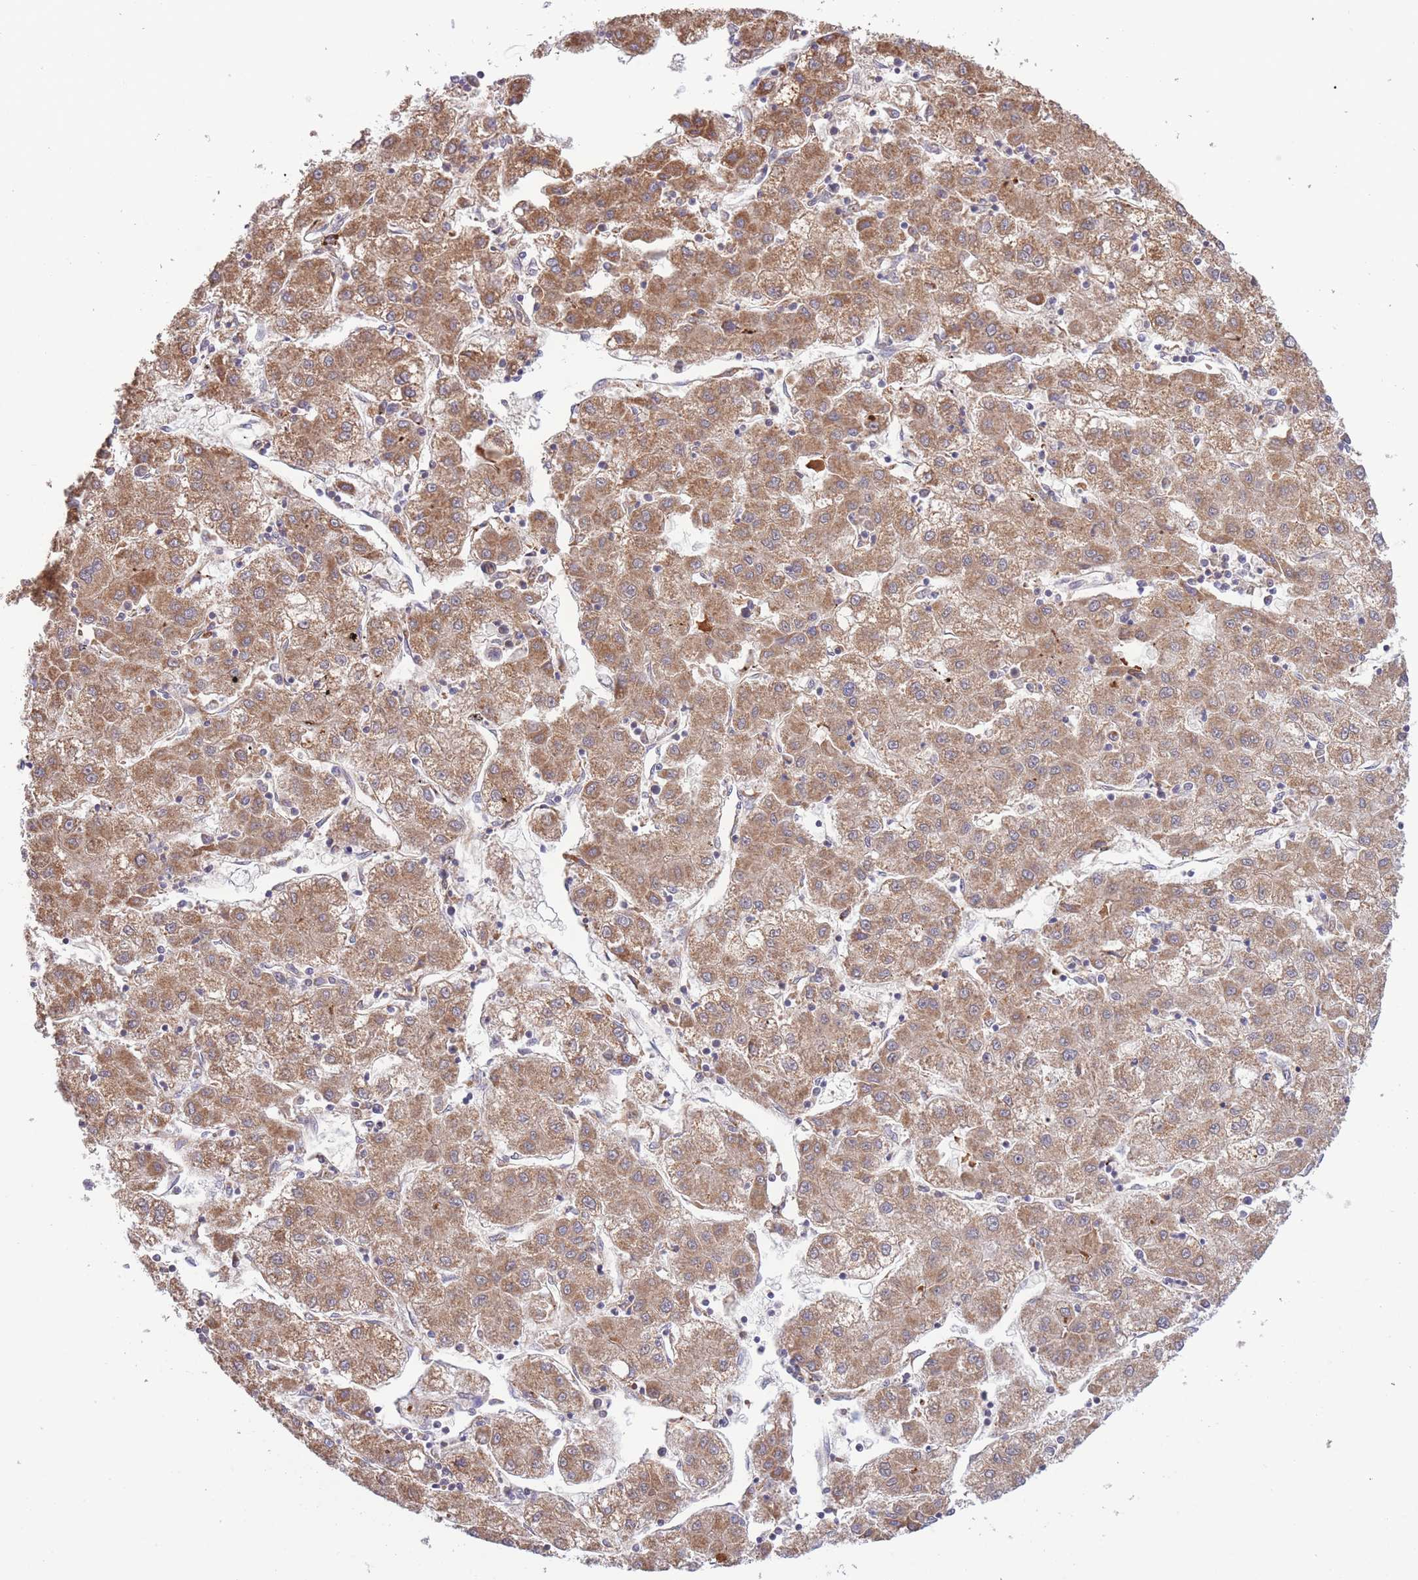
{"staining": {"intensity": "moderate", "quantity": ">75%", "location": "cytoplasmic/membranous"}, "tissue": "liver cancer", "cell_type": "Tumor cells", "image_type": "cancer", "snomed": [{"axis": "morphology", "description": "Carcinoma, Hepatocellular, NOS"}, {"axis": "topography", "description": "Liver"}], "caption": "Immunohistochemistry (IHC) of liver hepatocellular carcinoma exhibits medium levels of moderate cytoplasmic/membranous staining in approximately >75% of tumor cells.", "gene": "ATP13A2", "patient": {"sex": "male", "age": 72}}